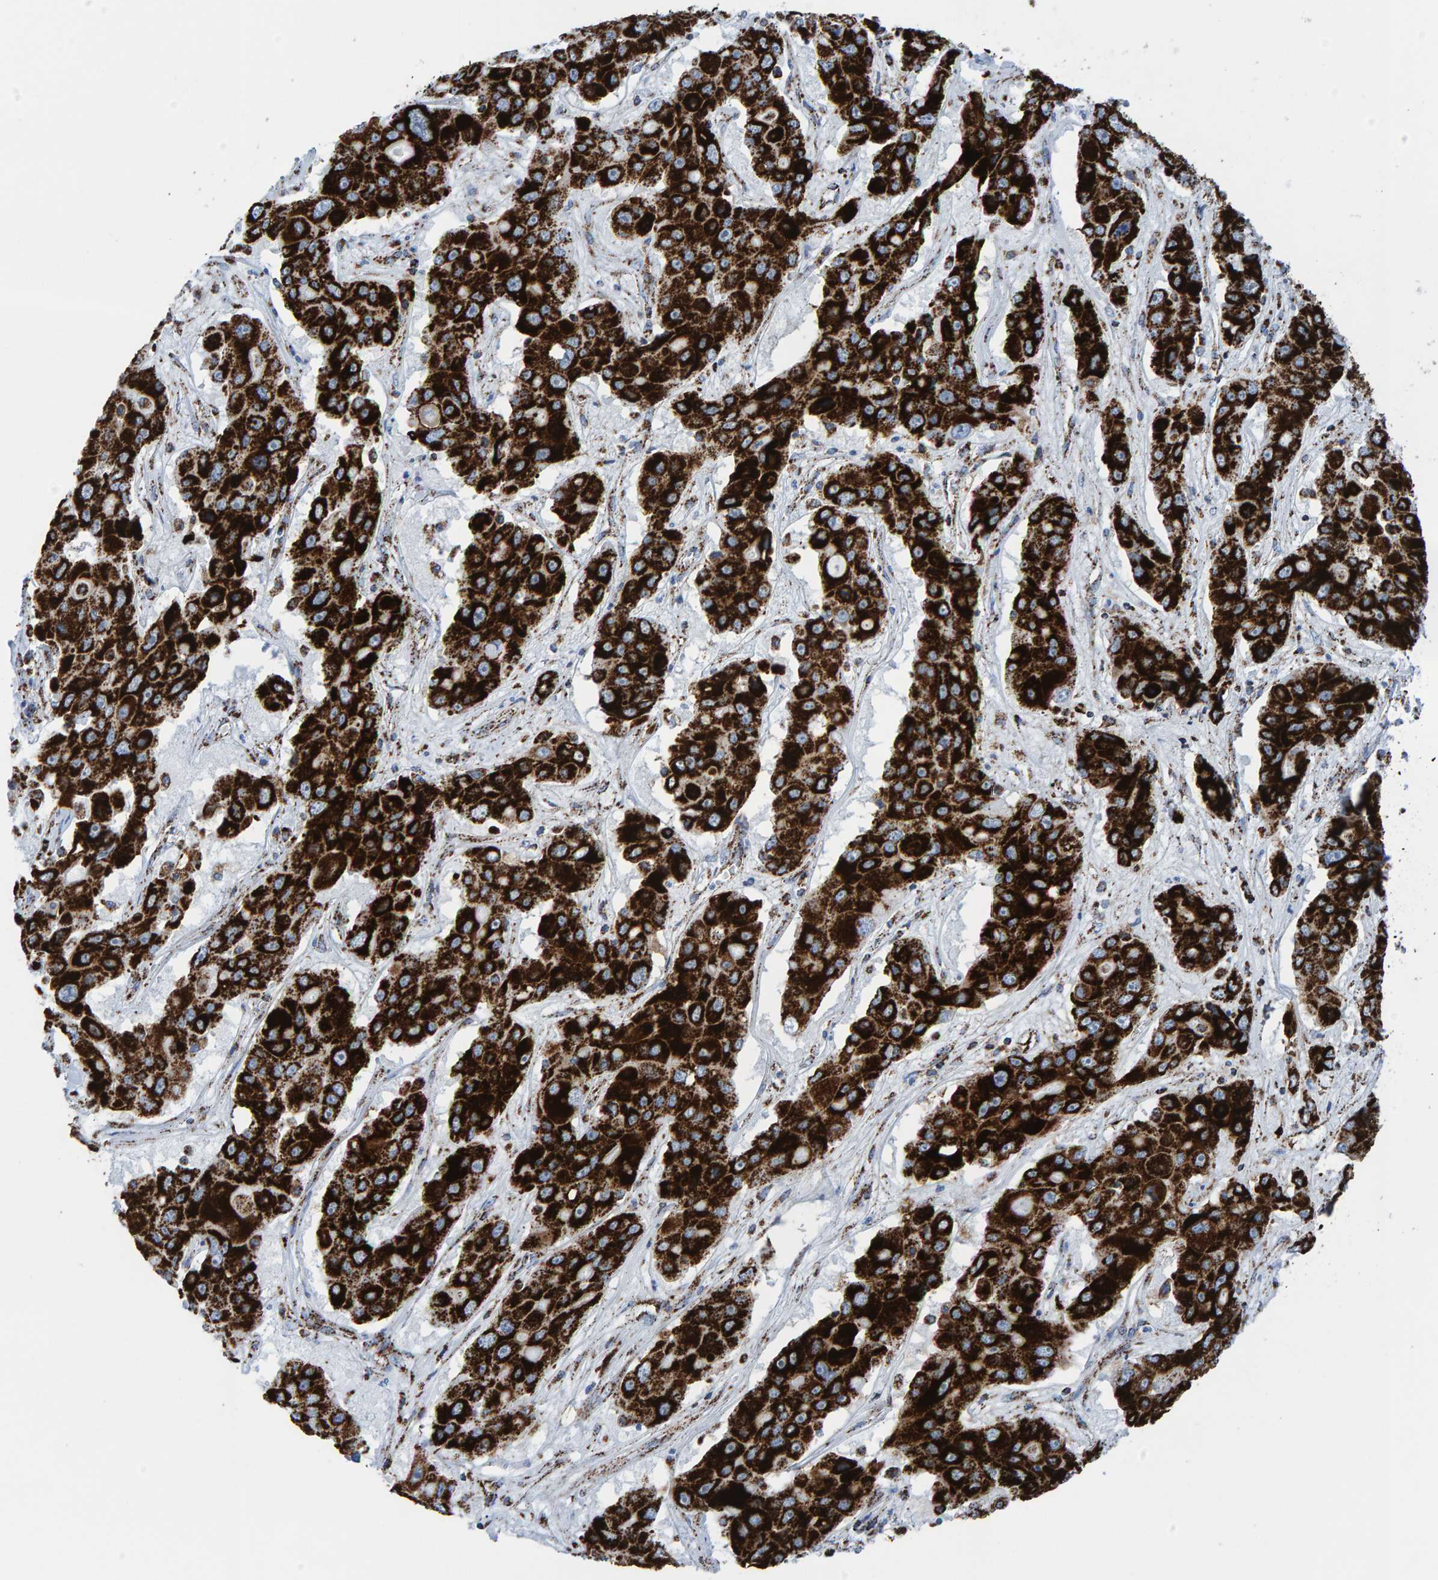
{"staining": {"intensity": "strong", "quantity": ">75%", "location": "cytoplasmic/membranous"}, "tissue": "liver cancer", "cell_type": "Tumor cells", "image_type": "cancer", "snomed": [{"axis": "morphology", "description": "Cholangiocarcinoma"}, {"axis": "topography", "description": "Liver"}], "caption": "Immunohistochemical staining of human cholangiocarcinoma (liver) reveals strong cytoplasmic/membranous protein staining in about >75% of tumor cells. (Stains: DAB (3,3'-diaminobenzidine) in brown, nuclei in blue, Microscopy: brightfield microscopy at high magnification).", "gene": "ENSG00000262660", "patient": {"sex": "male", "age": 67}}